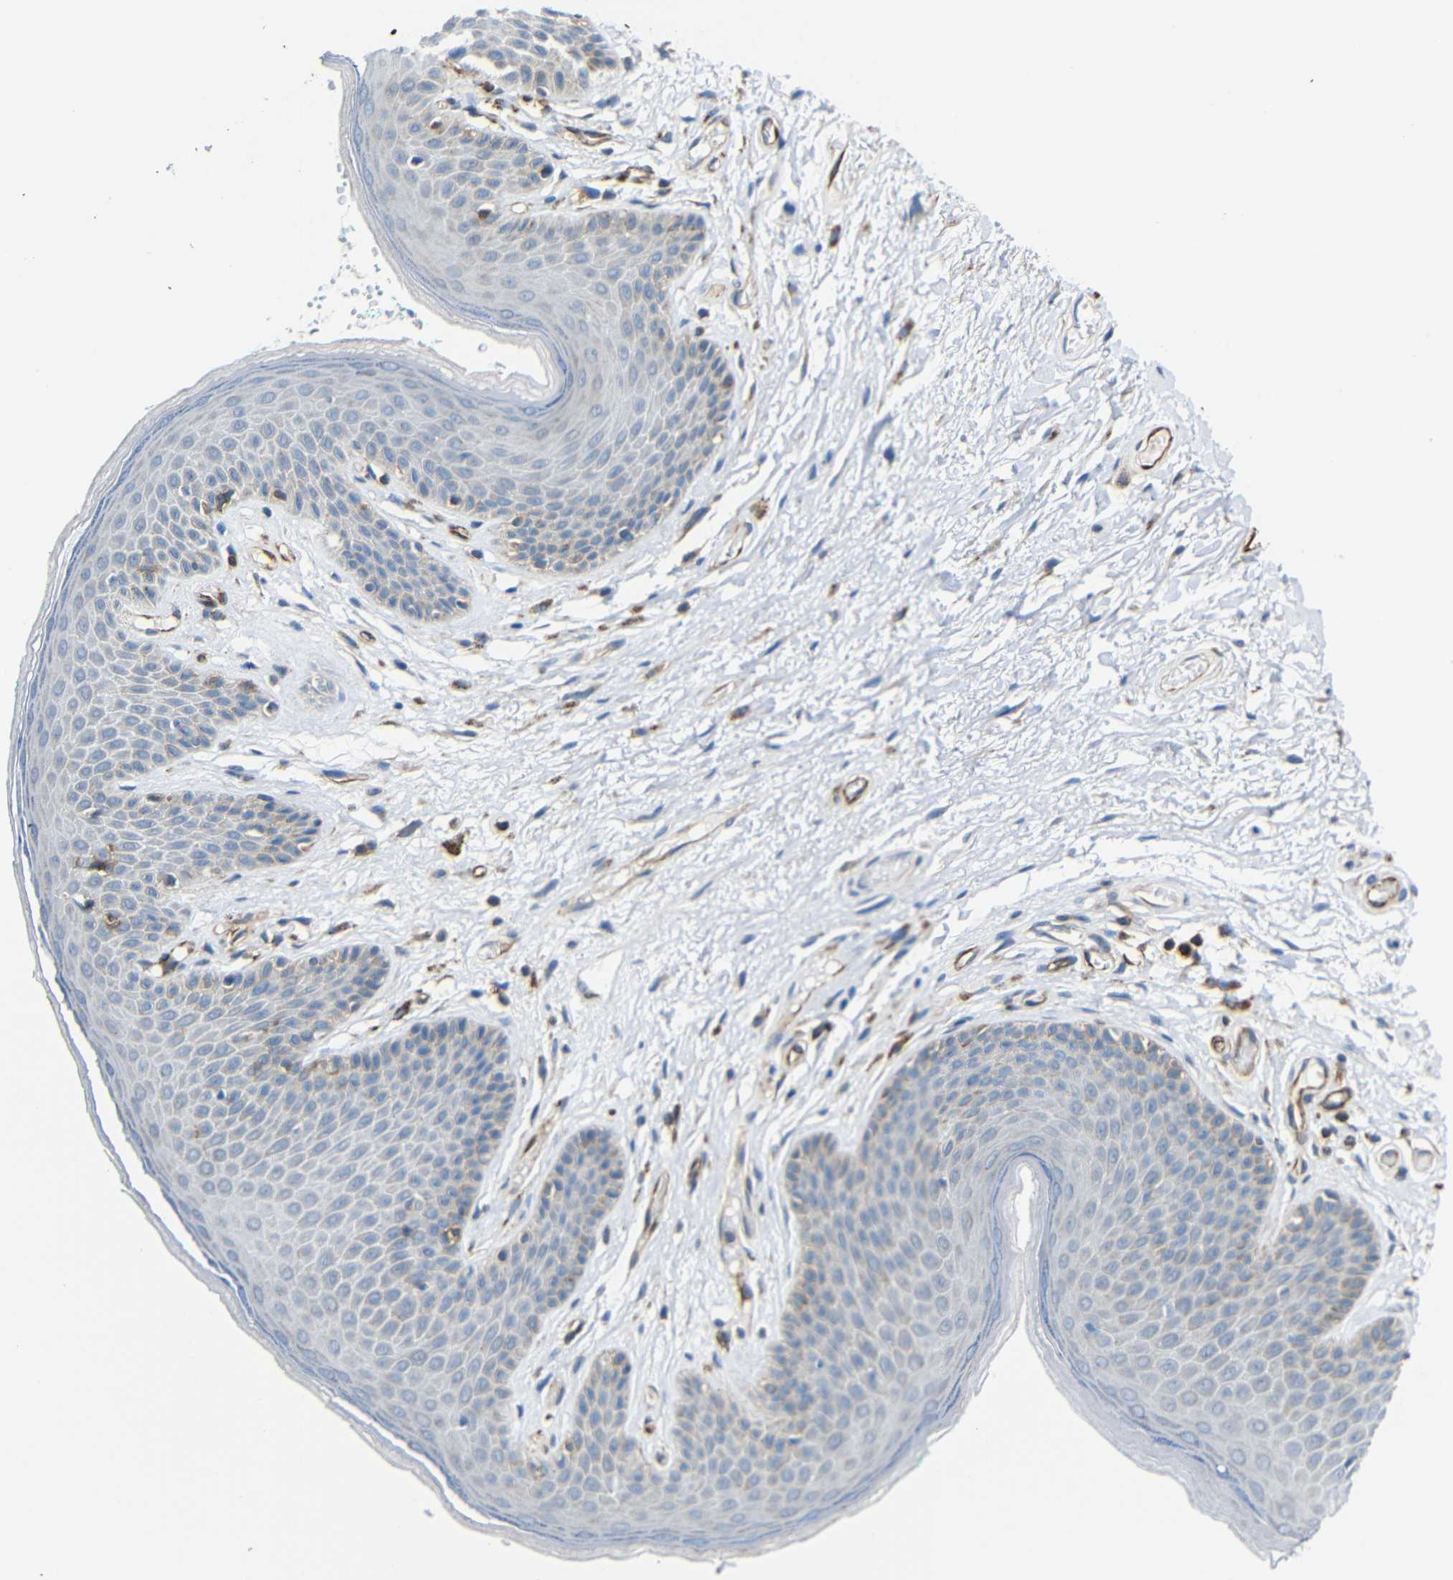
{"staining": {"intensity": "weak", "quantity": "<25%", "location": "cytoplasmic/membranous"}, "tissue": "skin", "cell_type": "Epidermal cells", "image_type": "normal", "snomed": [{"axis": "morphology", "description": "Normal tissue, NOS"}, {"axis": "topography", "description": "Anal"}], "caption": "DAB immunohistochemical staining of unremarkable human skin exhibits no significant positivity in epidermal cells. (IHC, brightfield microscopy, high magnification).", "gene": "IGSF10", "patient": {"sex": "male", "age": 74}}